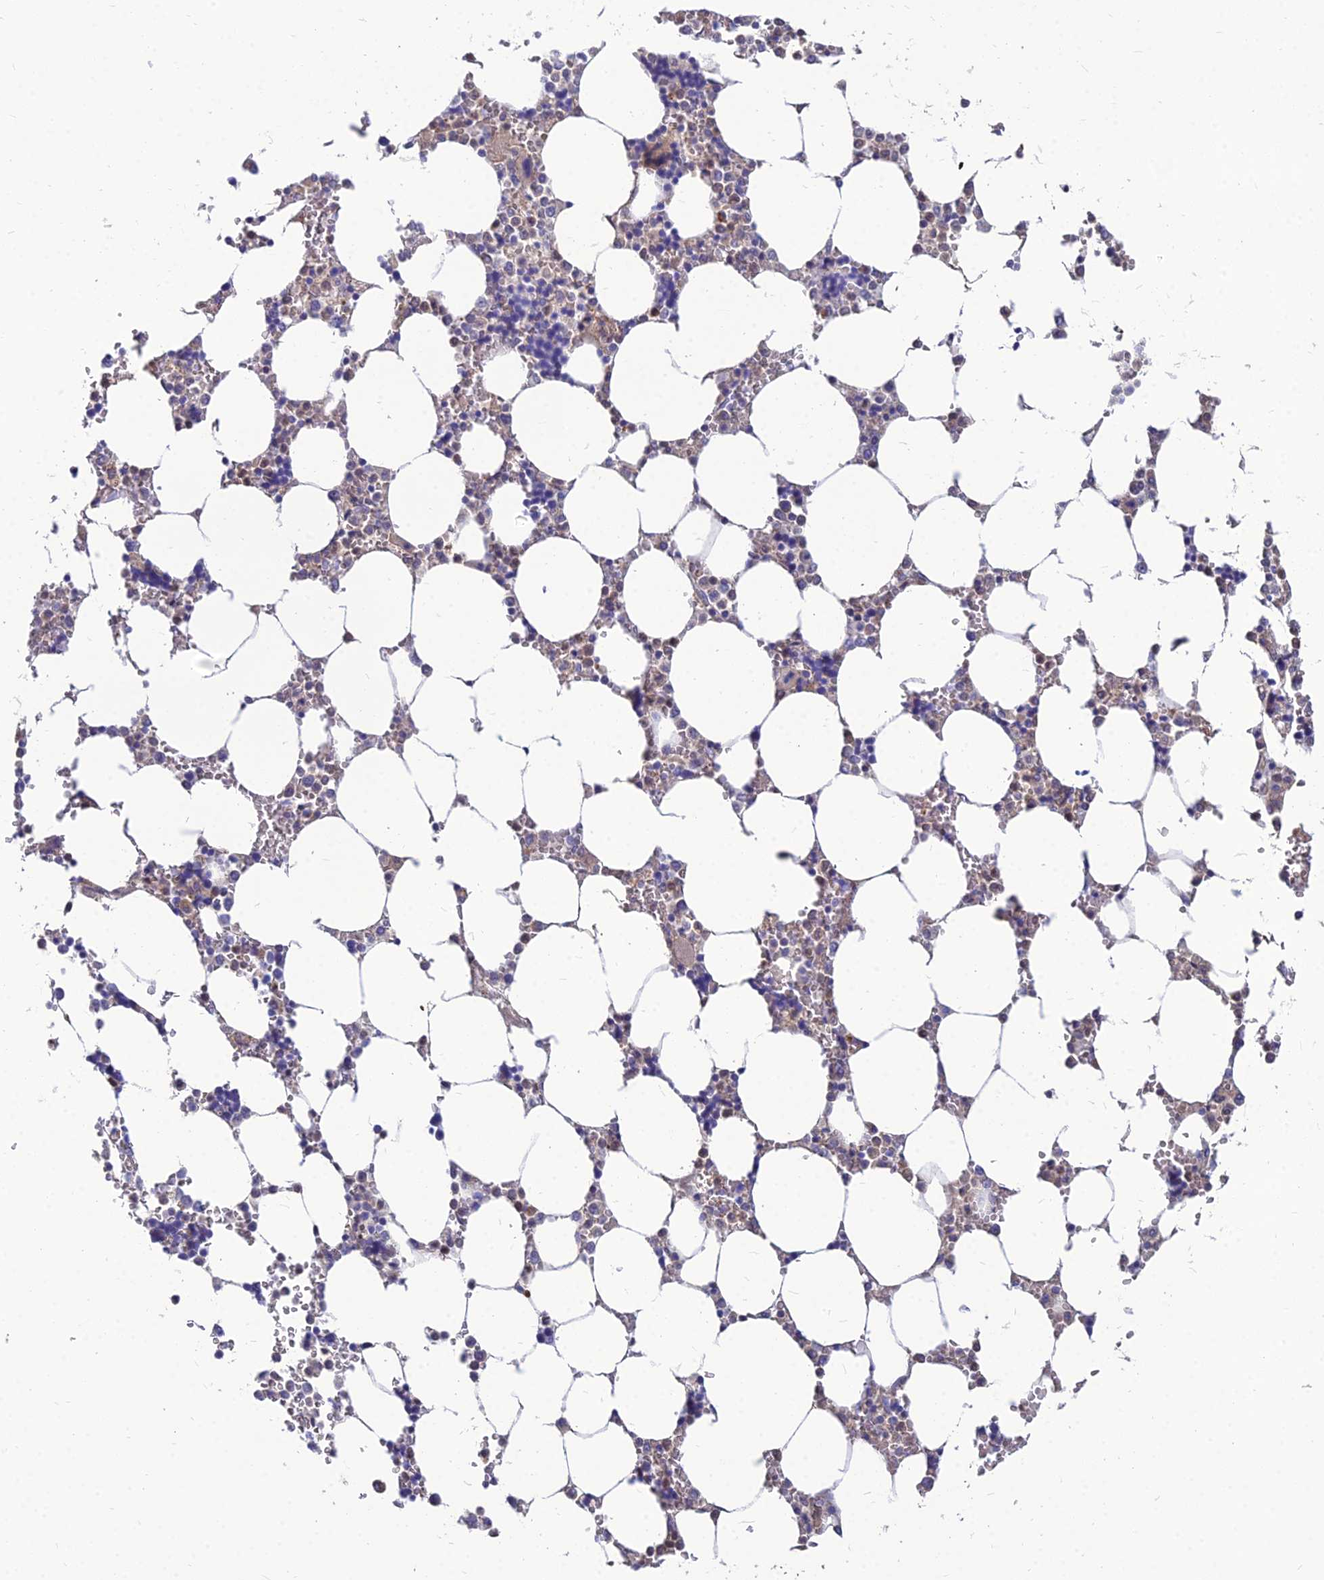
{"staining": {"intensity": "moderate", "quantity": "<25%", "location": "cytoplasmic/membranous"}, "tissue": "bone marrow", "cell_type": "Hematopoietic cells", "image_type": "normal", "snomed": [{"axis": "morphology", "description": "Normal tissue, NOS"}, {"axis": "topography", "description": "Bone marrow"}], "caption": "DAB (3,3'-diaminobenzidine) immunohistochemical staining of normal human bone marrow exhibits moderate cytoplasmic/membranous protein staining in approximately <25% of hematopoietic cells. (Brightfield microscopy of DAB IHC at high magnification).", "gene": "GOLGA6A", "patient": {"sex": "male", "age": 64}}